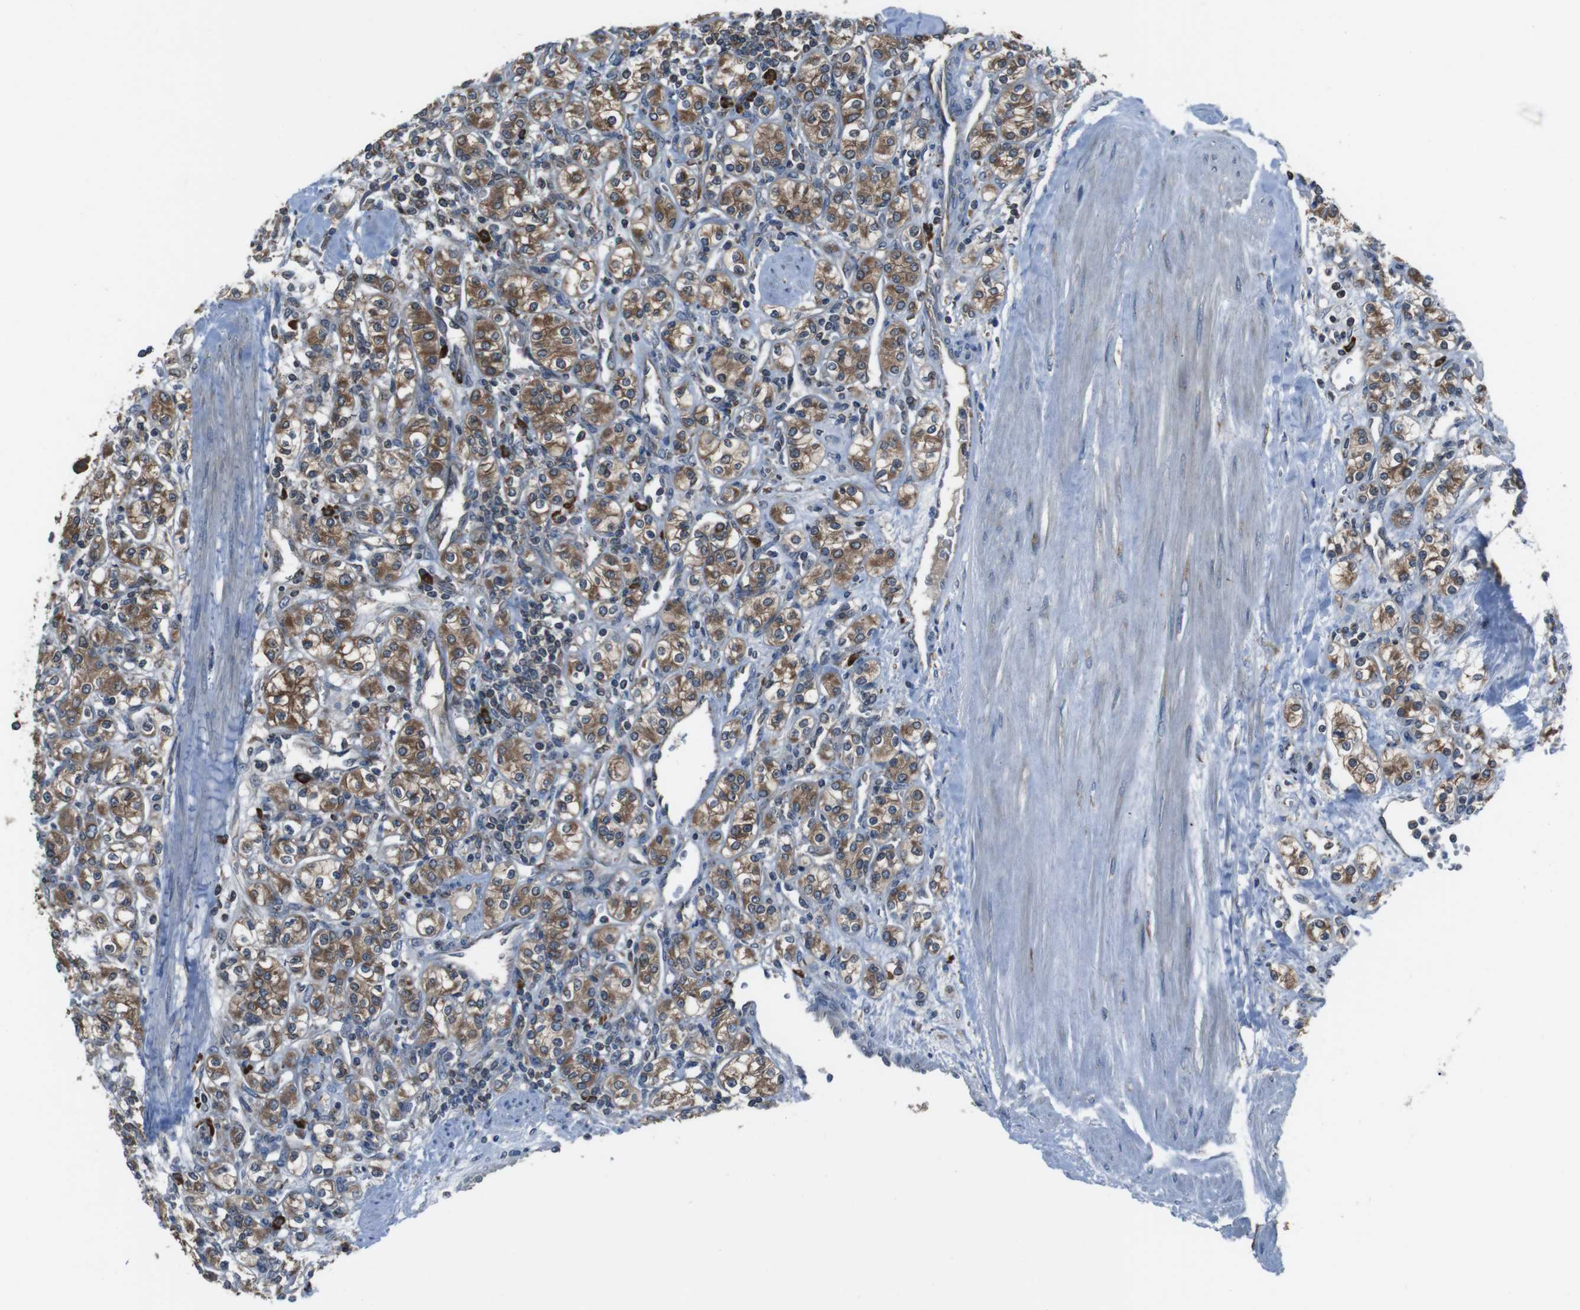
{"staining": {"intensity": "moderate", "quantity": ">75%", "location": "cytoplasmic/membranous"}, "tissue": "renal cancer", "cell_type": "Tumor cells", "image_type": "cancer", "snomed": [{"axis": "morphology", "description": "Adenocarcinoma, NOS"}, {"axis": "topography", "description": "Kidney"}], "caption": "The photomicrograph shows staining of renal cancer (adenocarcinoma), revealing moderate cytoplasmic/membranous protein positivity (brown color) within tumor cells.", "gene": "SSR3", "patient": {"sex": "male", "age": 77}}